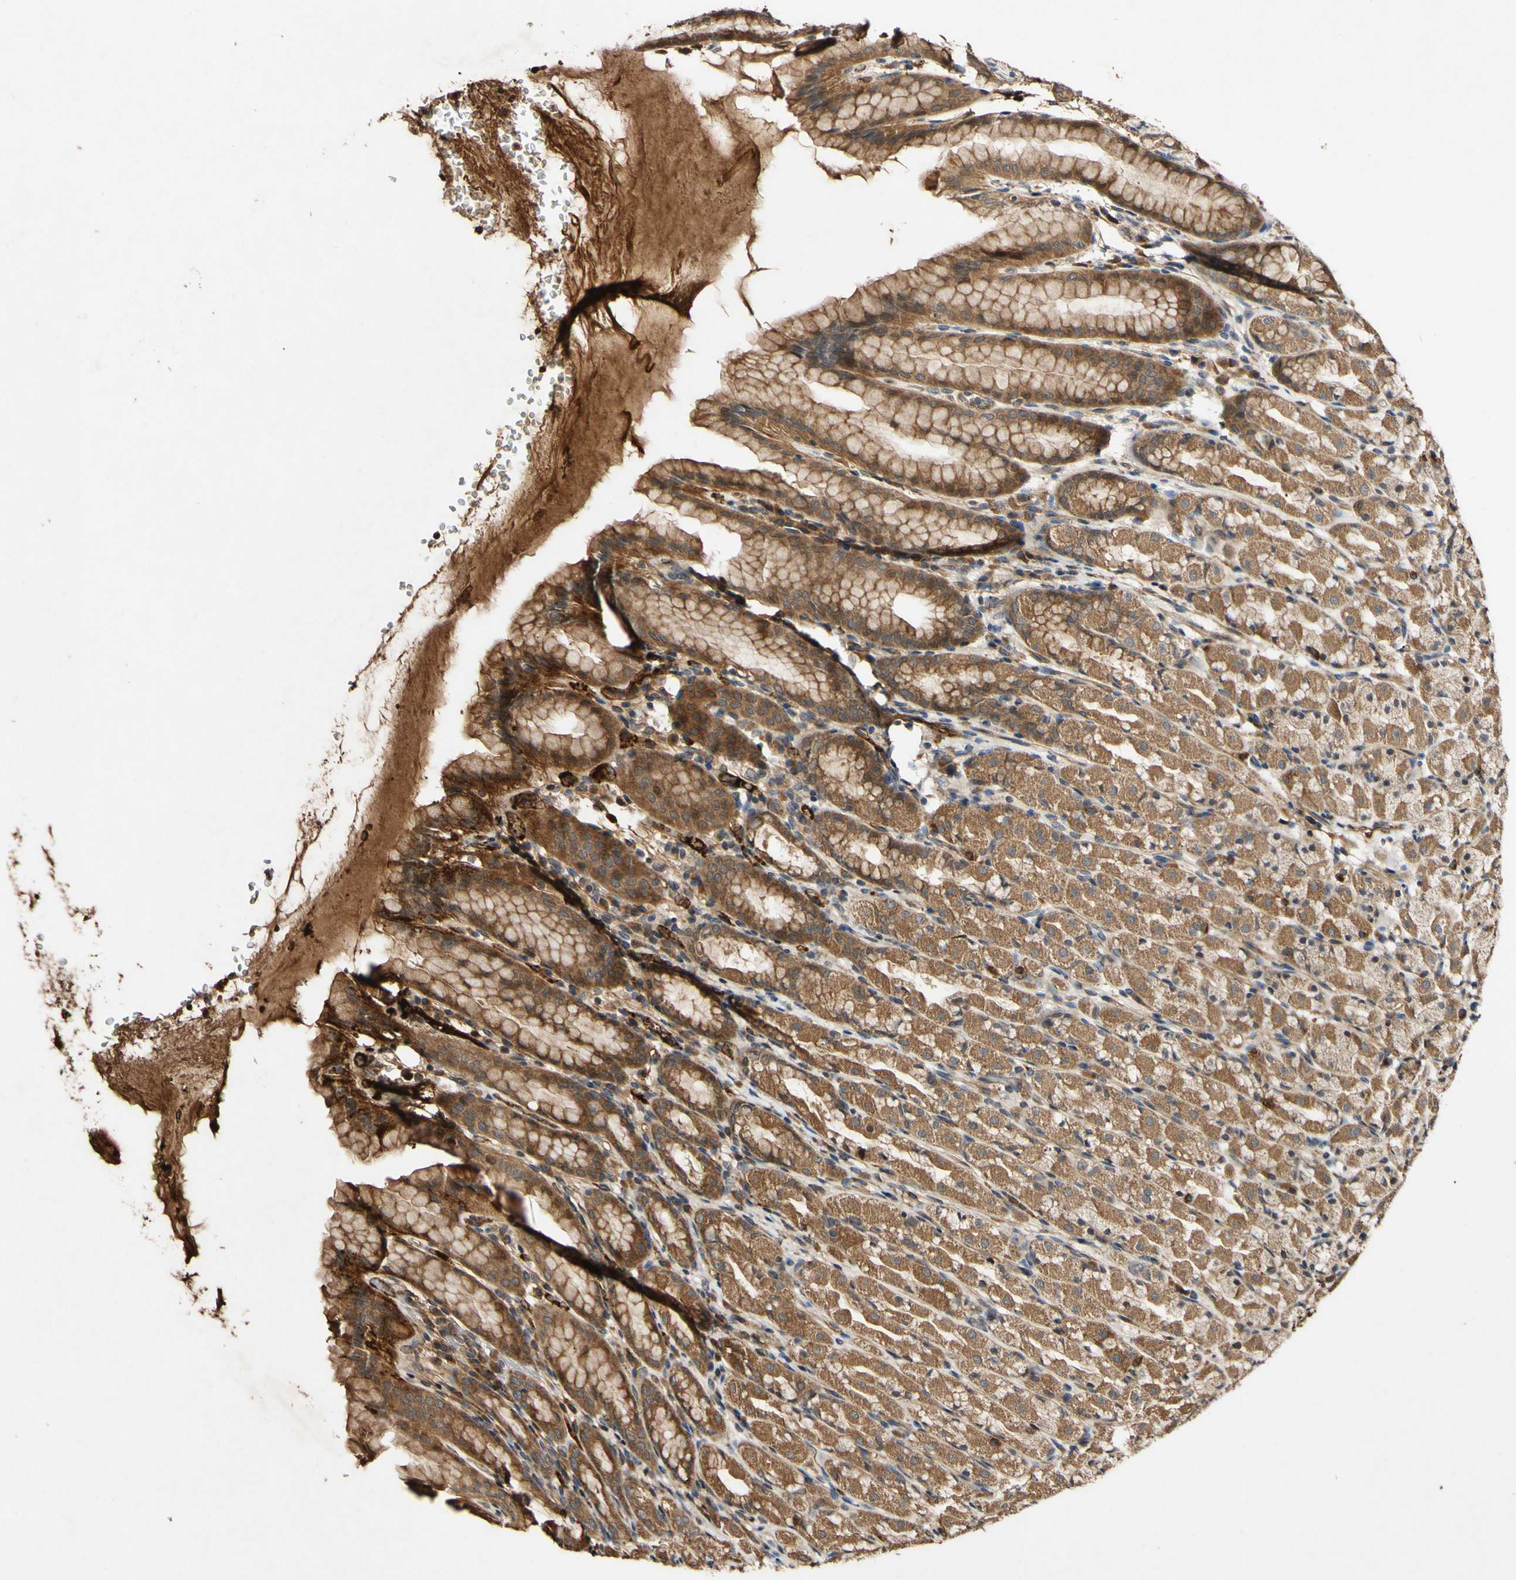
{"staining": {"intensity": "strong", "quantity": ">75%", "location": "cytoplasmic/membranous"}, "tissue": "stomach", "cell_type": "Glandular cells", "image_type": "normal", "snomed": [{"axis": "morphology", "description": "Normal tissue, NOS"}, {"axis": "topography", "description": "Stomach, upper"}], "caption": "Stomach stained with a brown dye displays strong cytoplasmic/membranous positive staining in approximately >75% of glandular cells.", "gene": "PLAT", "patient": {"sex": "male", "age": 68}}